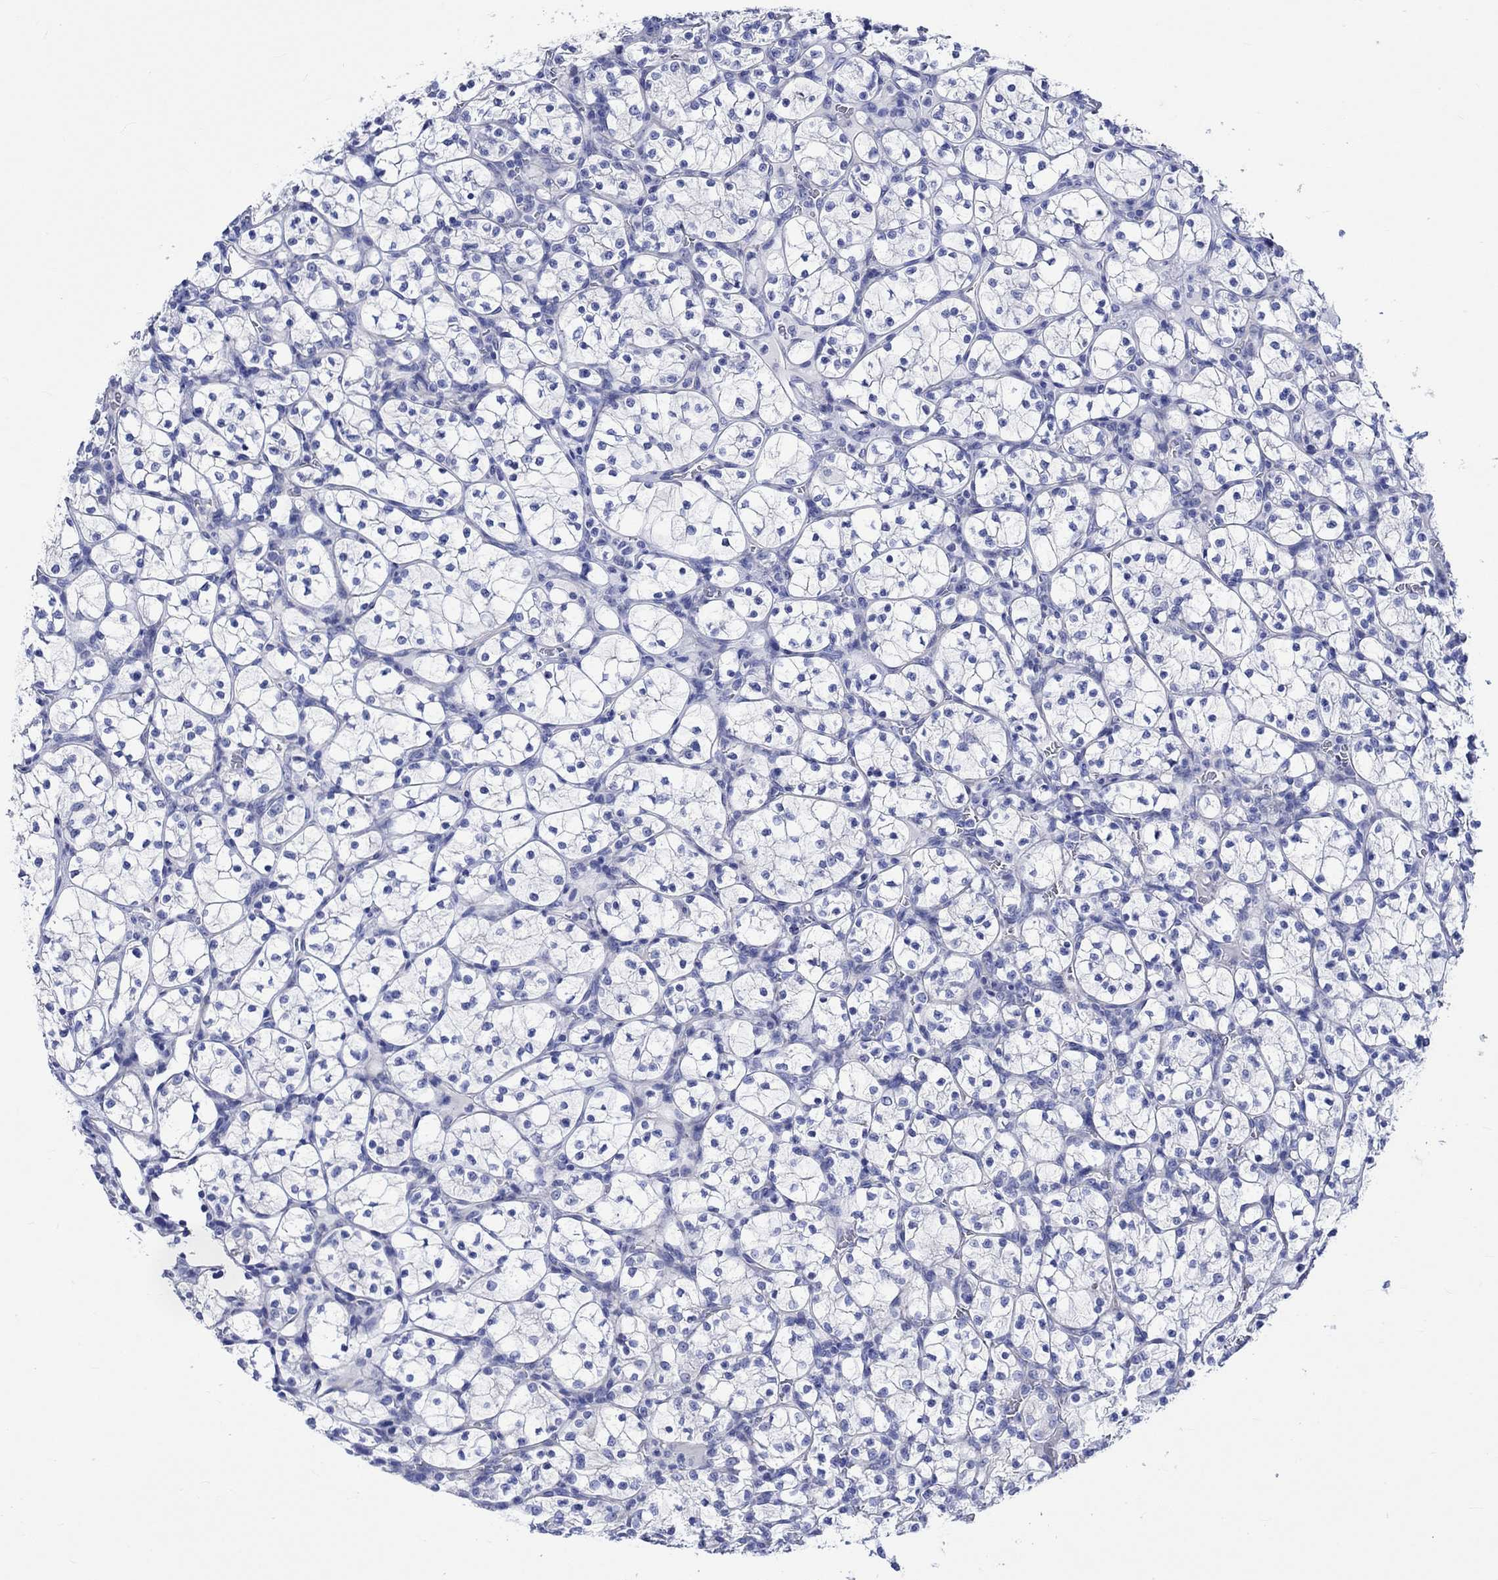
{"staining": {"intensity": "negative", "quantity": "none", "location": "none"}, "tissue": "renal cancer", "cell_type": "Tumor cells", "image_type": "cancer", "snomed": [{"axis": "morphology", "description": "Adenocarcinoma, NOS"}, {"axis": "topography", "description": "Kidney"}], "caption": "The histopathology image exhibits no staining of tumor cells in renal cancer.", "gene": "HARBI1", "patient": {"sex": "female", "age": 89}}